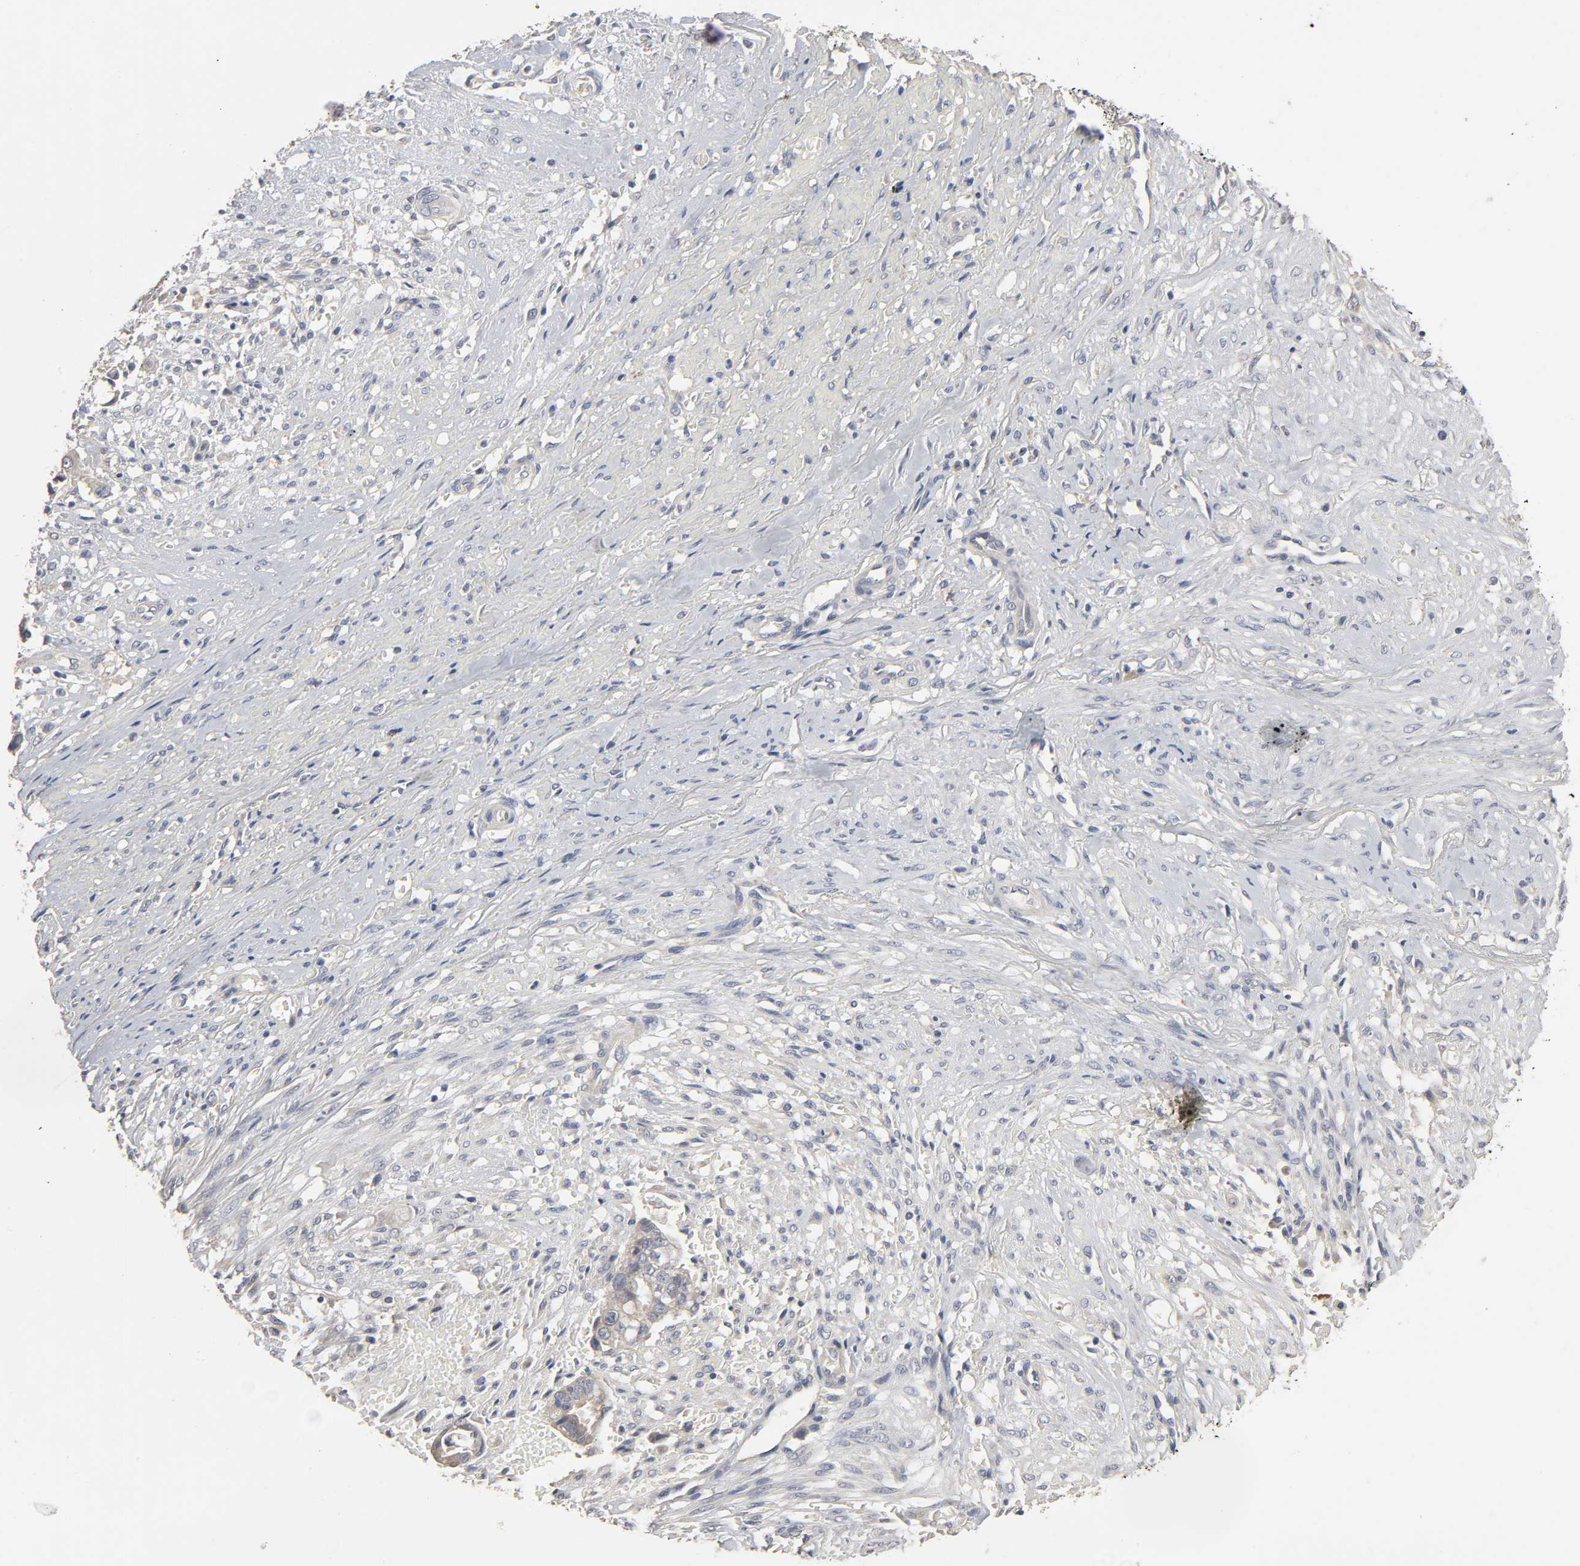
{"staining": {"intensity": "weak", "quantity": ">75%", "location": "cytoplasmic/membranous"}, "tissue": "liver cancer", "cell_type": "Tumor cells", "image_type": "cancer", "snomed": [{"axis": "morphology", "description": "Cholangiocarcinoma"}, {"axis": "topography", "description": "Liver"}], "caption": "Cholangiocarcinoma (liver) tissue exhibits weak cytoplasmic/membranous staining in approximately >75% of tumor cells The protein of interest is shown in brown color, while the nuclei are stained blue.", "gene": "SLC10A2", "patient": {"sex": "female", "age": 70}}